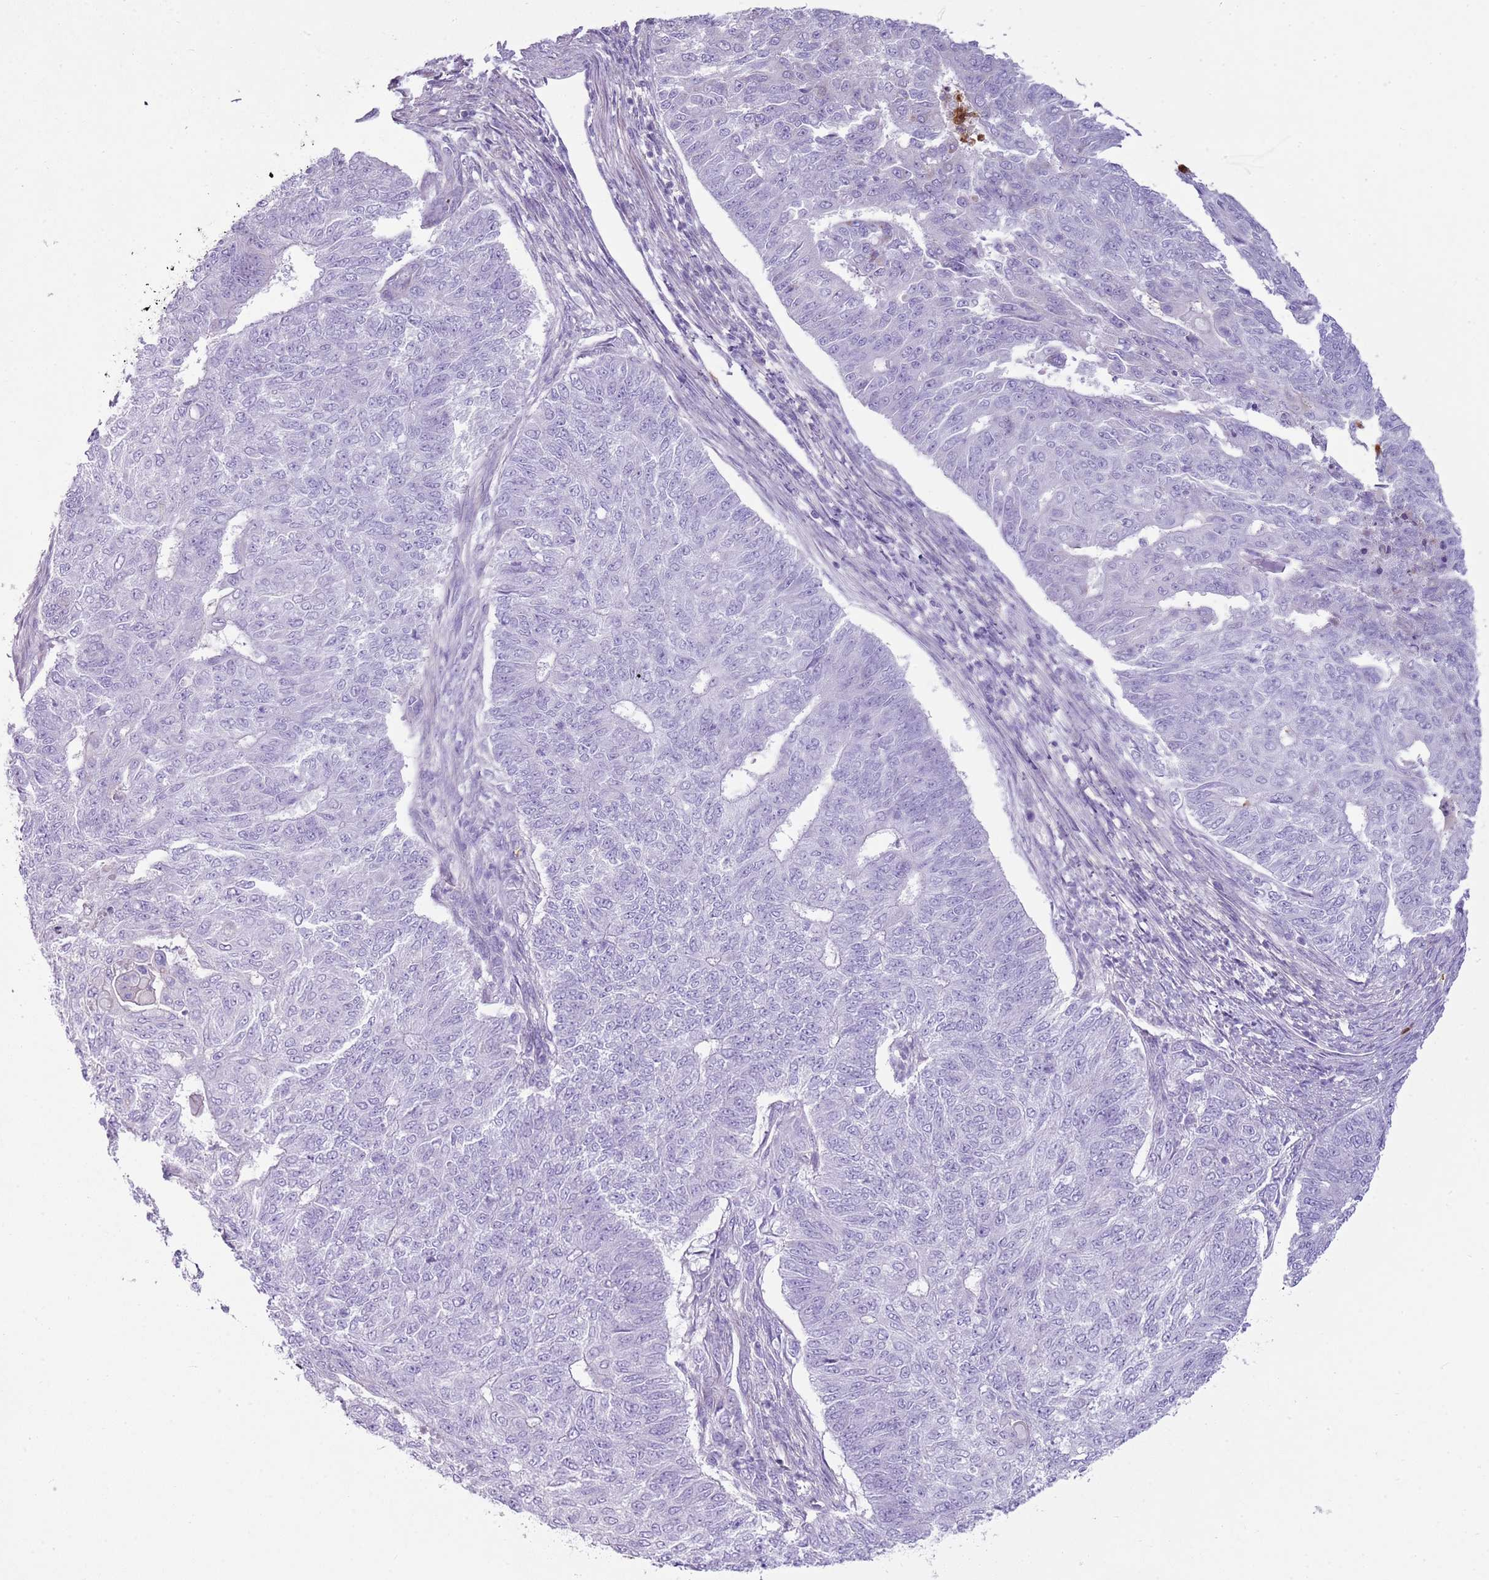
{"staining": {"intensity": "negative", "quantity": "none", "location": "none"}, "tissue": "endometrial cancer", "cell_type": "Tumor cells", "image_type": "cancer", "snomed": [{"axis": "morphology", "description": "Adenocarcinoma, NOS"}, {"axis": "topography", "description": "Endometrium"}], "caption": "Human adenocarcinoma (endometrial) stained for a protein using IHC exhibits no staining in tumor cells.", "gene": "CD177", "patient": {"sex": "female", "age": 32}}